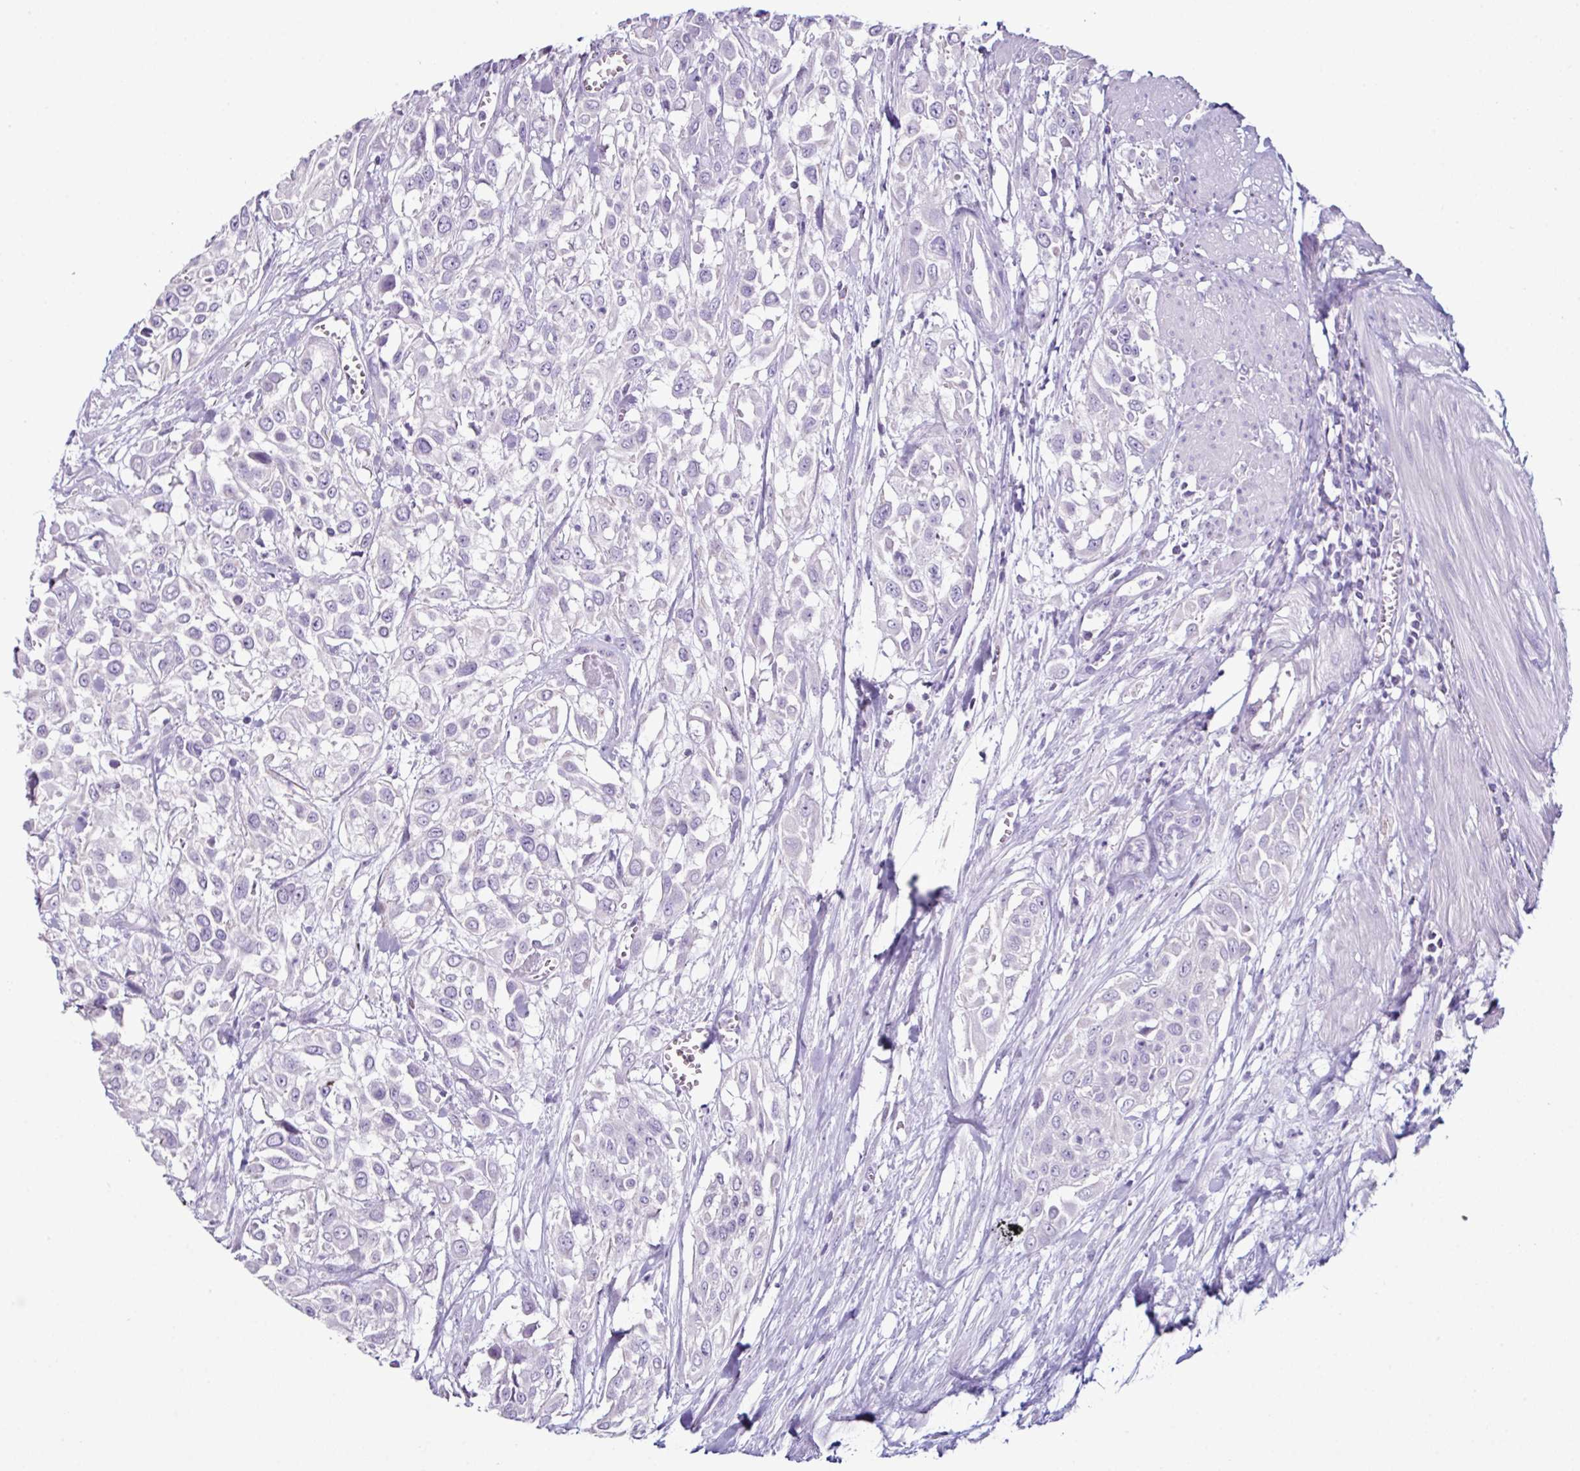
{"staining": {"intensity": "negative", "quantity": "none", "location": "none"}, "tissue": "urothelial cancer", "cell_type": "Tumor cells", "image_type": "cancer", "snomed": [{"axis": "morphology", "description": "Urothelial carcinoma, High grade"}, {"axis": "topography", "description": "Urinary bladder"}], "caption": "Immunohistochemistry (IHC) of high-grade urothelial carcinoma reveals no expression in tumor cells. (Immunohistochemistry (IHC), brightfield microscopy, high magnification).", "gene": "GLP2R", "patient": {"sex": "male", "age": 57}}